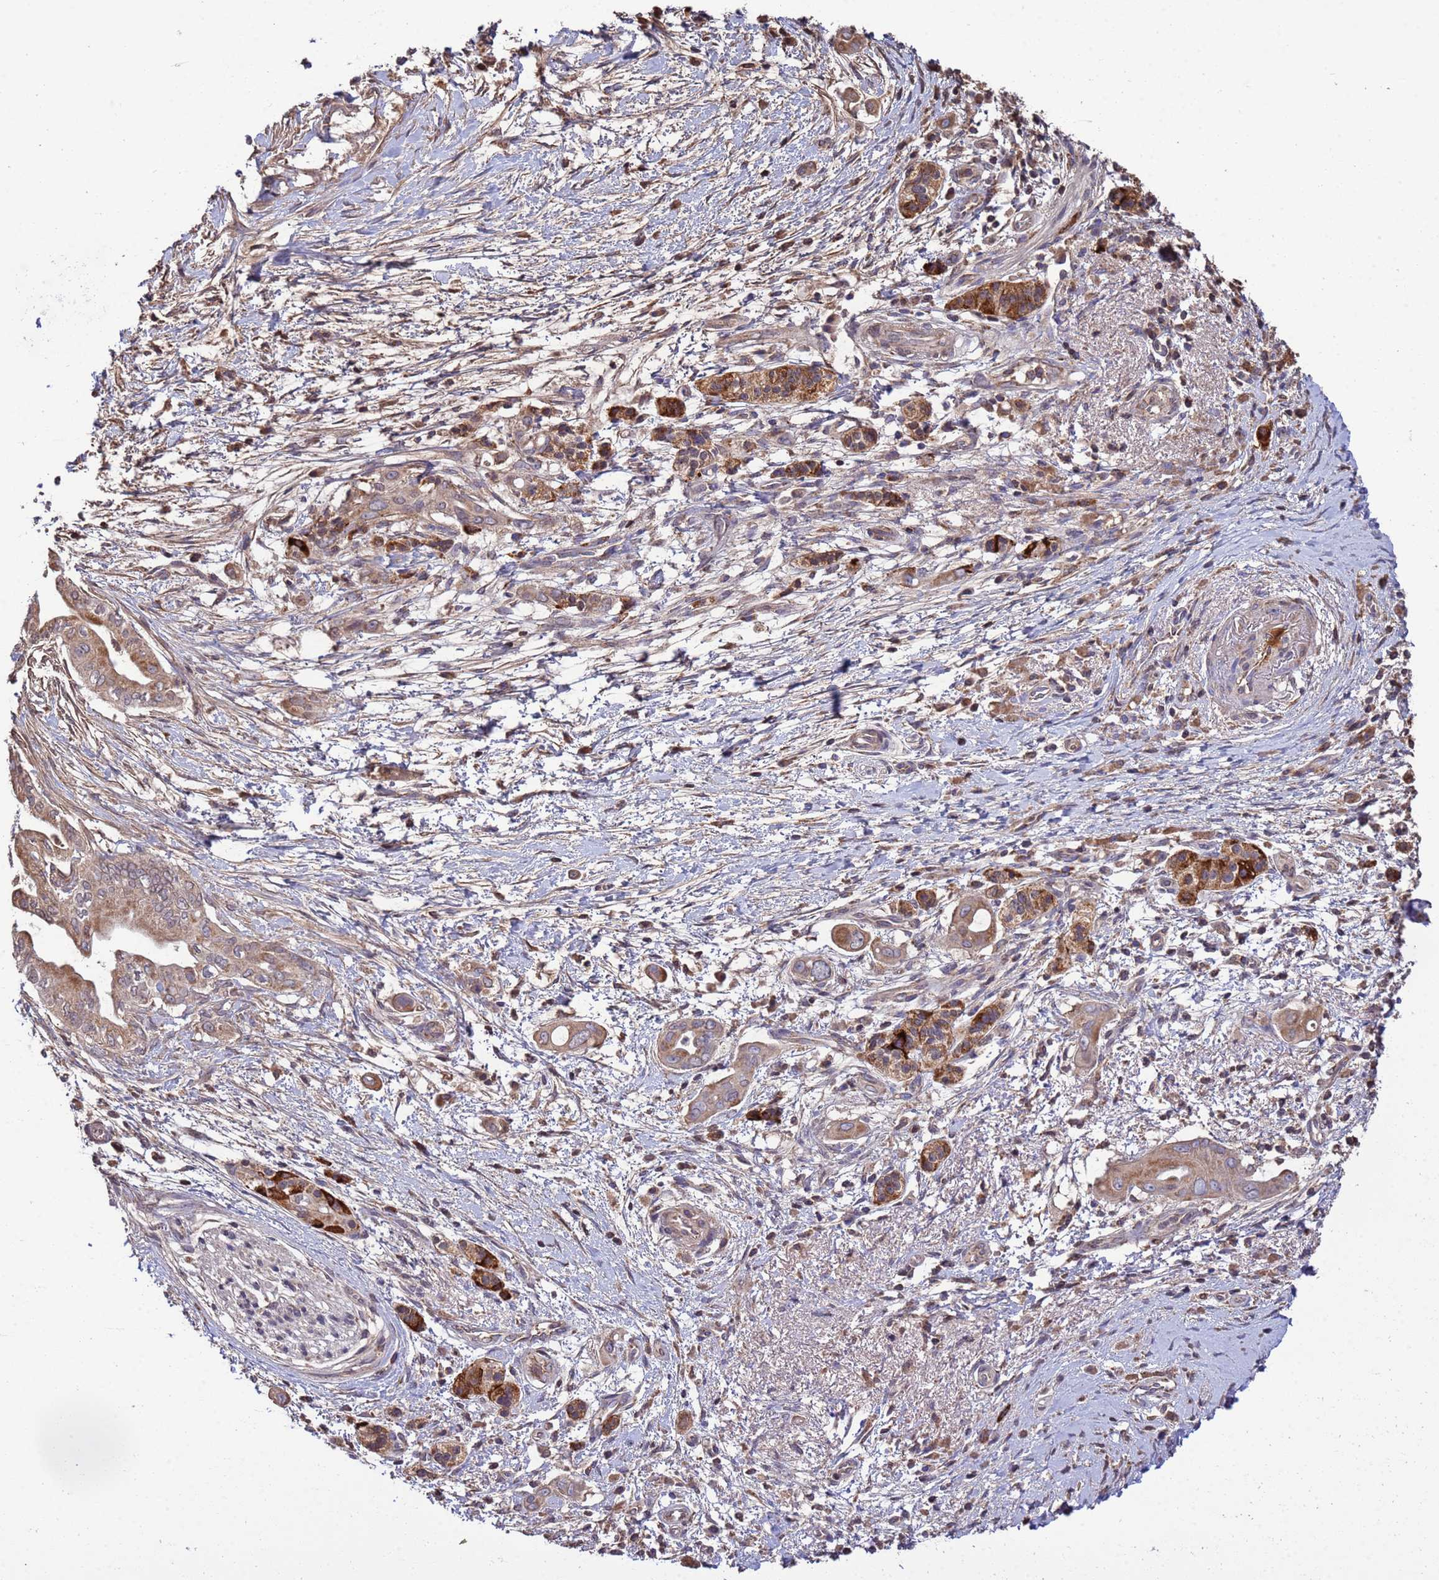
{"staining": {"intensity": "moderate", "quantity": ">75%", "location": "cytoplasmic/membranous"}, "tissue": "pancreatic cancer", "cell_type": "Tumor cells", "image_type": "cancer", "snomed": [{"axis": "morphology", "description": "Adenocarcinoma, NOS"}, {"axis": "topography", "description": "Pancreas"}], "caption": "IHC (DAB (3,3'-diaminobenzidine)) staining of adenocarcinoma (pancreatic) demonstrates moderate cytoplasmic/membranous protein expression in approximately >75% of tumor cells. (DAB (3,3'-diaminobenzidine) IHC with brightfield microscopy, high magnification).", "gene": "GLUD1", "patient": {"sex": "male", "age": 71}}